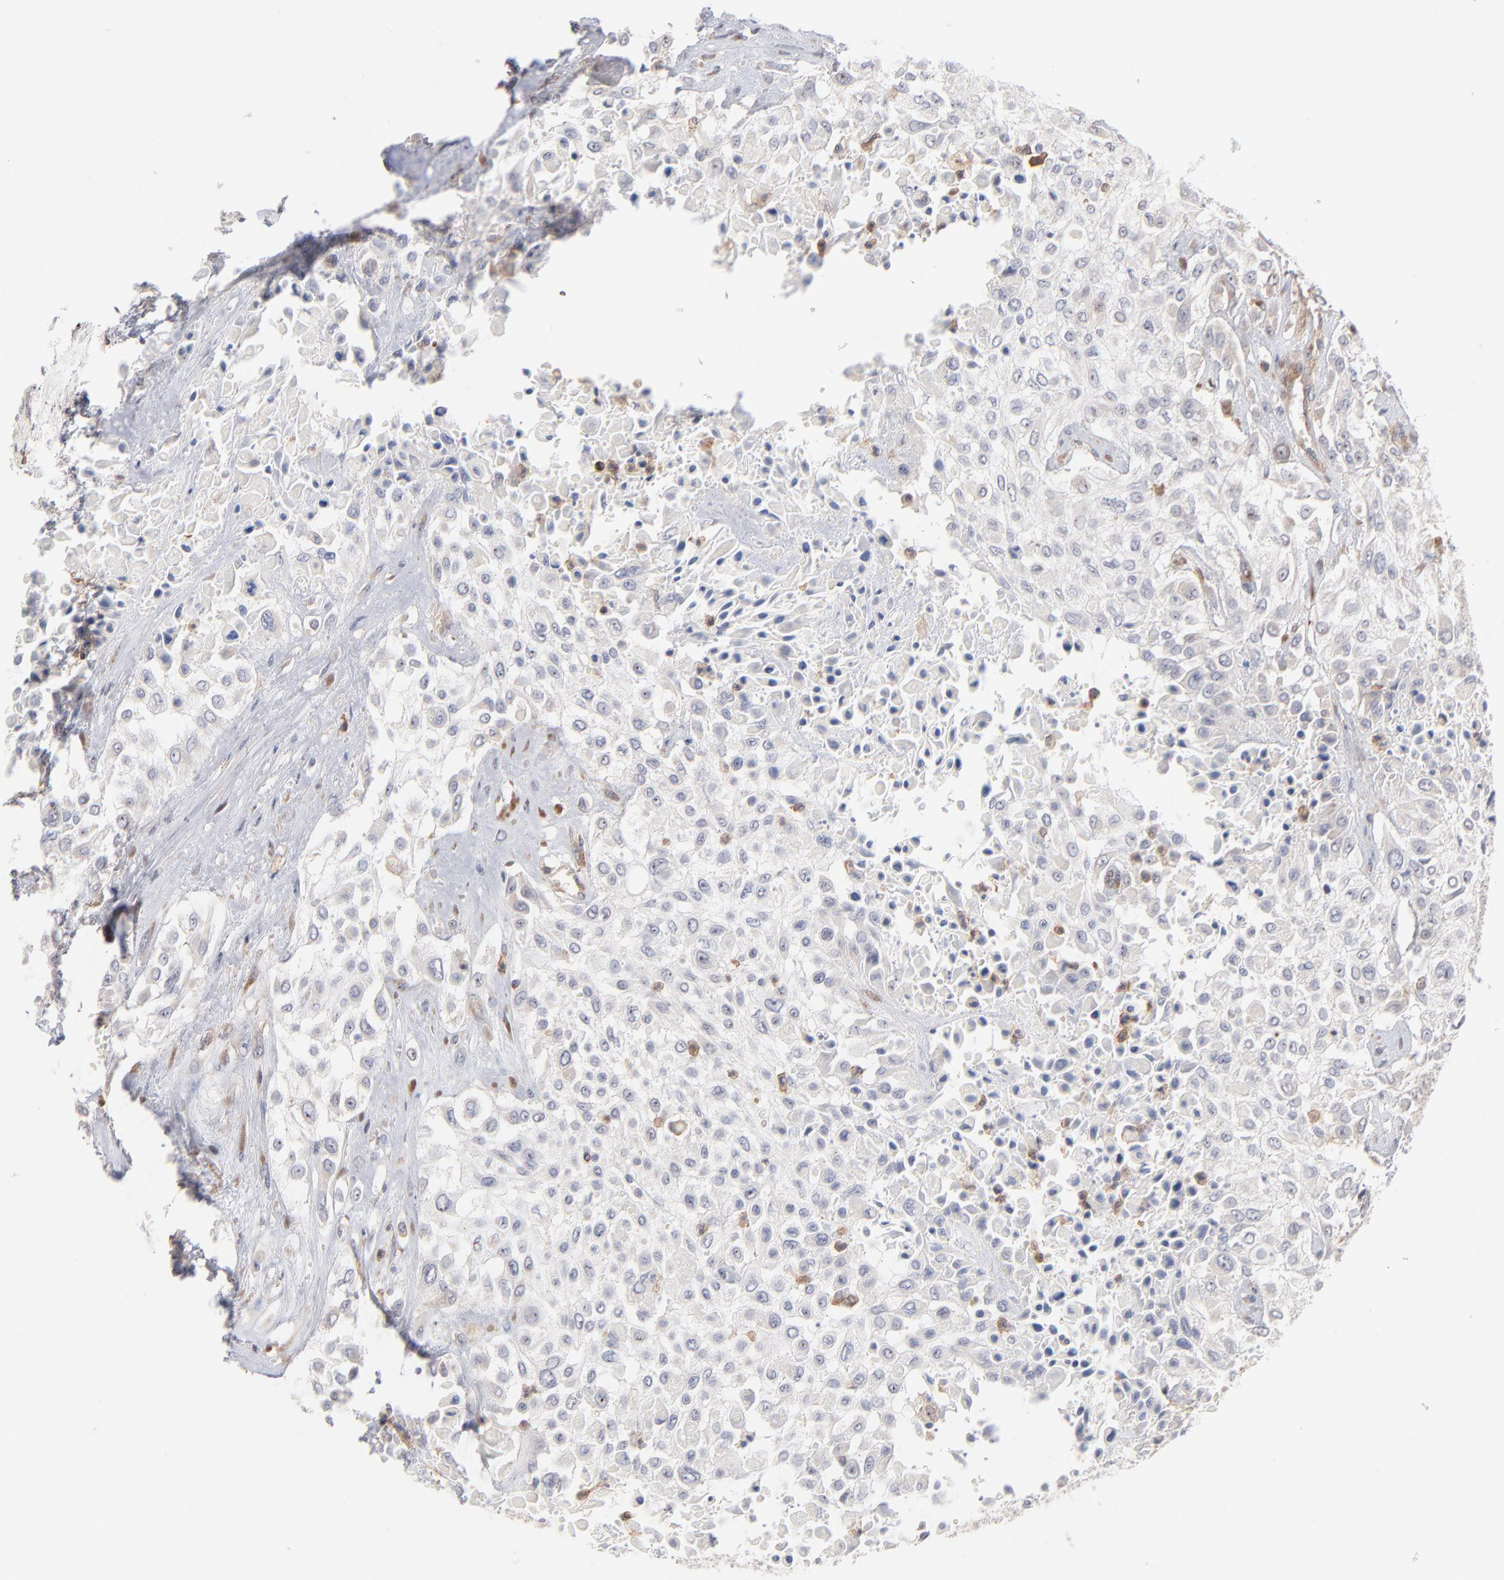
{"staining": {"intensity": "negative", "quantity": "none", "location": "none"}, "tissue": "urothelial cancer", "cell_type": "Tumor cells", "image_type": "cancer", "snomed": [{"axis": "morphology", "description": "Urothelial carcinoma, High grade"}, {"axis": "topography", "description": "Urinary bladder"}], "caption": "Immunohistochemistry image of neoplastic tissue: human urothelial cancer stained with DAB exhibits no significant protein expression in tumor cells.", "gene": "WIPF1", "patient": {"sex": "male", "age": 57}}